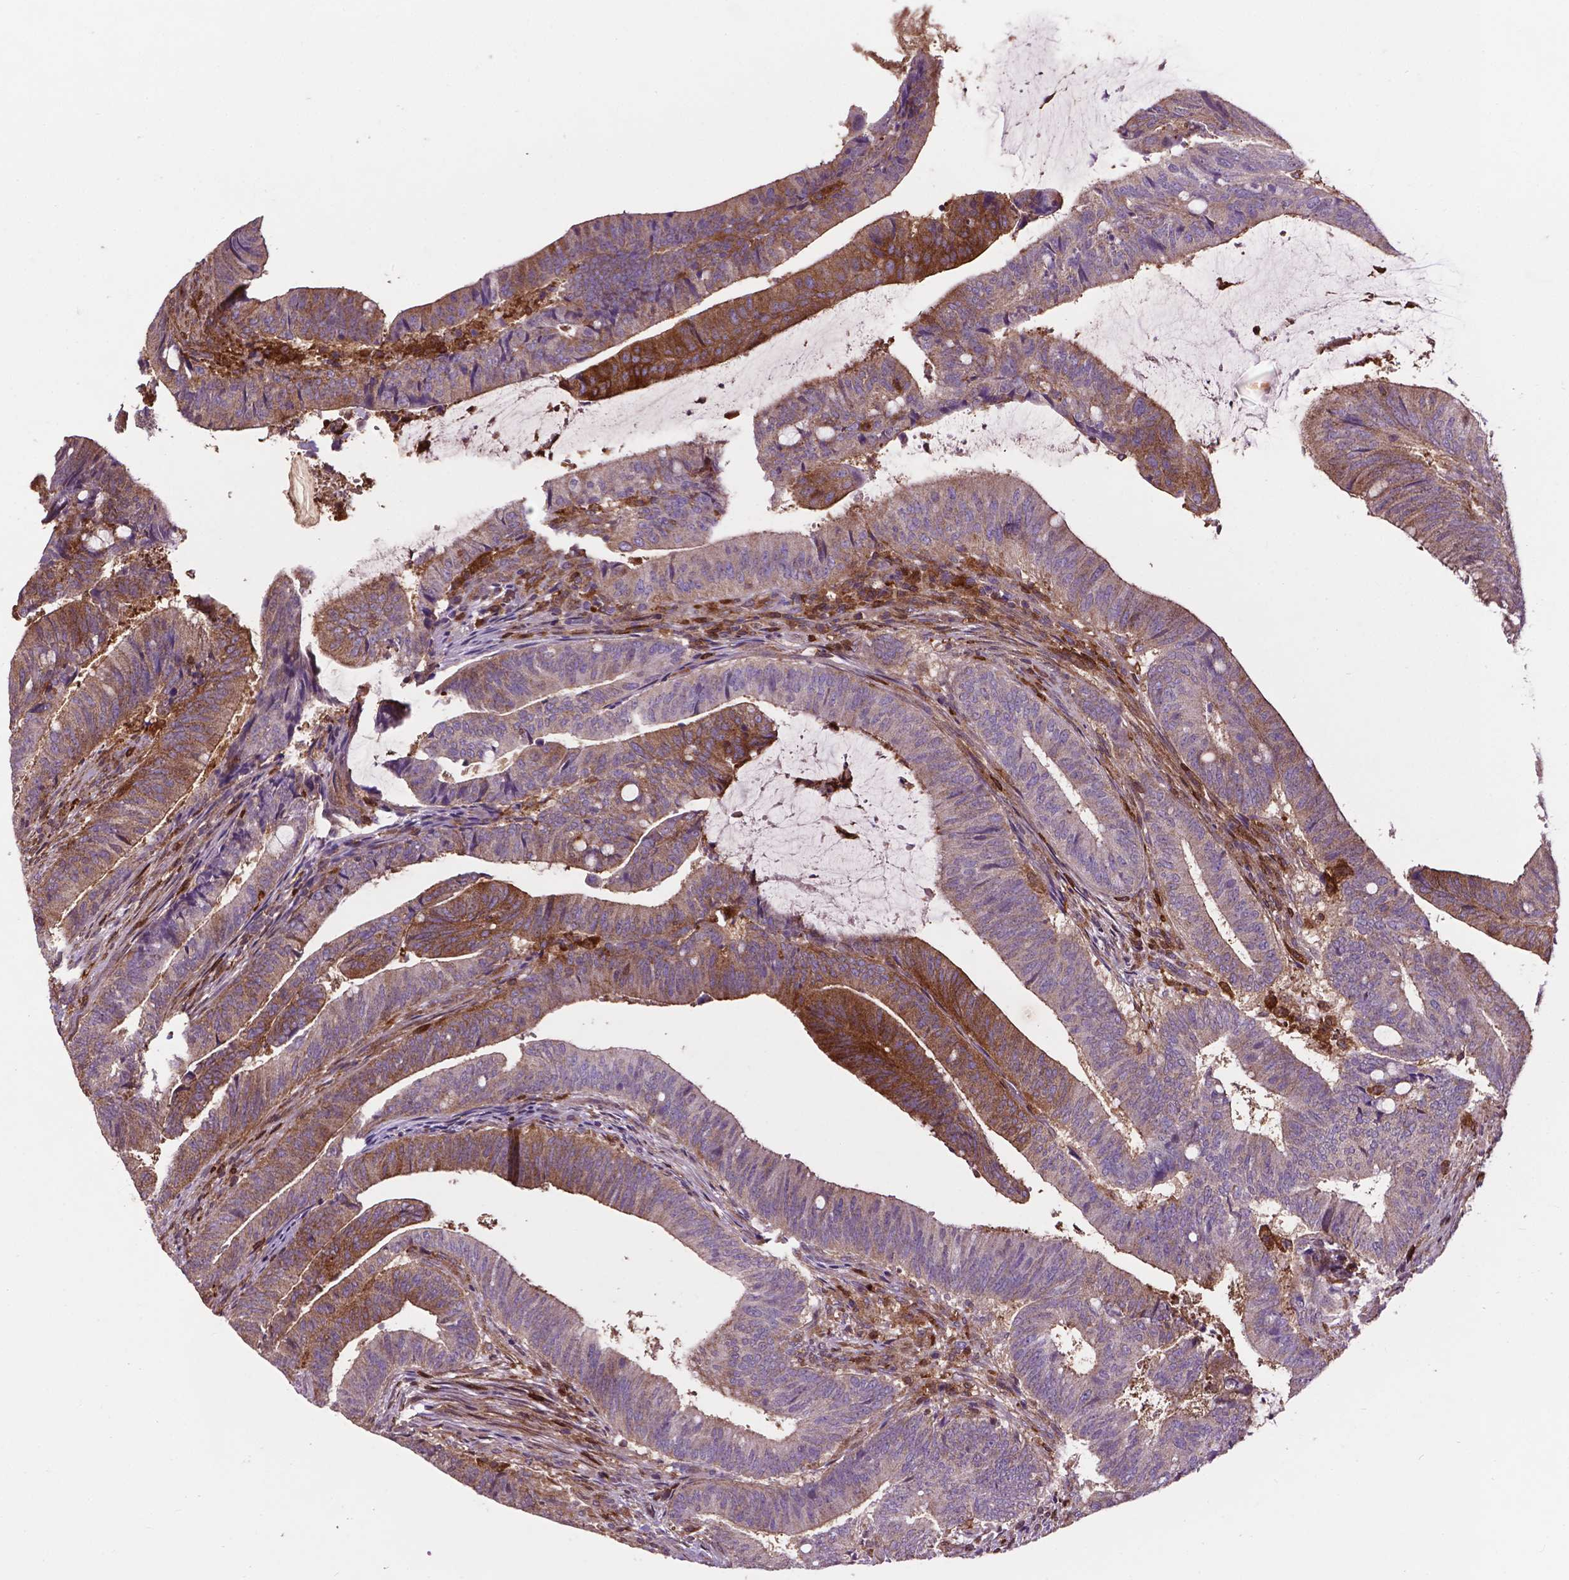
{"staining": {"intensity": "moderate", "quantity": "<25%", "location": "cytoplasmic/membranous"}, "tissue": "colorectal cancer", "cell_type": "Tumor cells", "image_type": "cancer", "snomed": [{"axis": "morphology", "description": "Adenocarcinoma, NOS"}, {"axis": "topography", "description": "Colon"}], "caption": "This histopathology image reveals adenocarcinoma (colorectal) stained with IHC to label a protein in brown. The cytoplasmic/membranous of tumor cells show moderate positivity for the protein. Nuclei are counter-stained blue.", "gene": "SMAD3", "patient": {"sex": "female", "age": 43}}